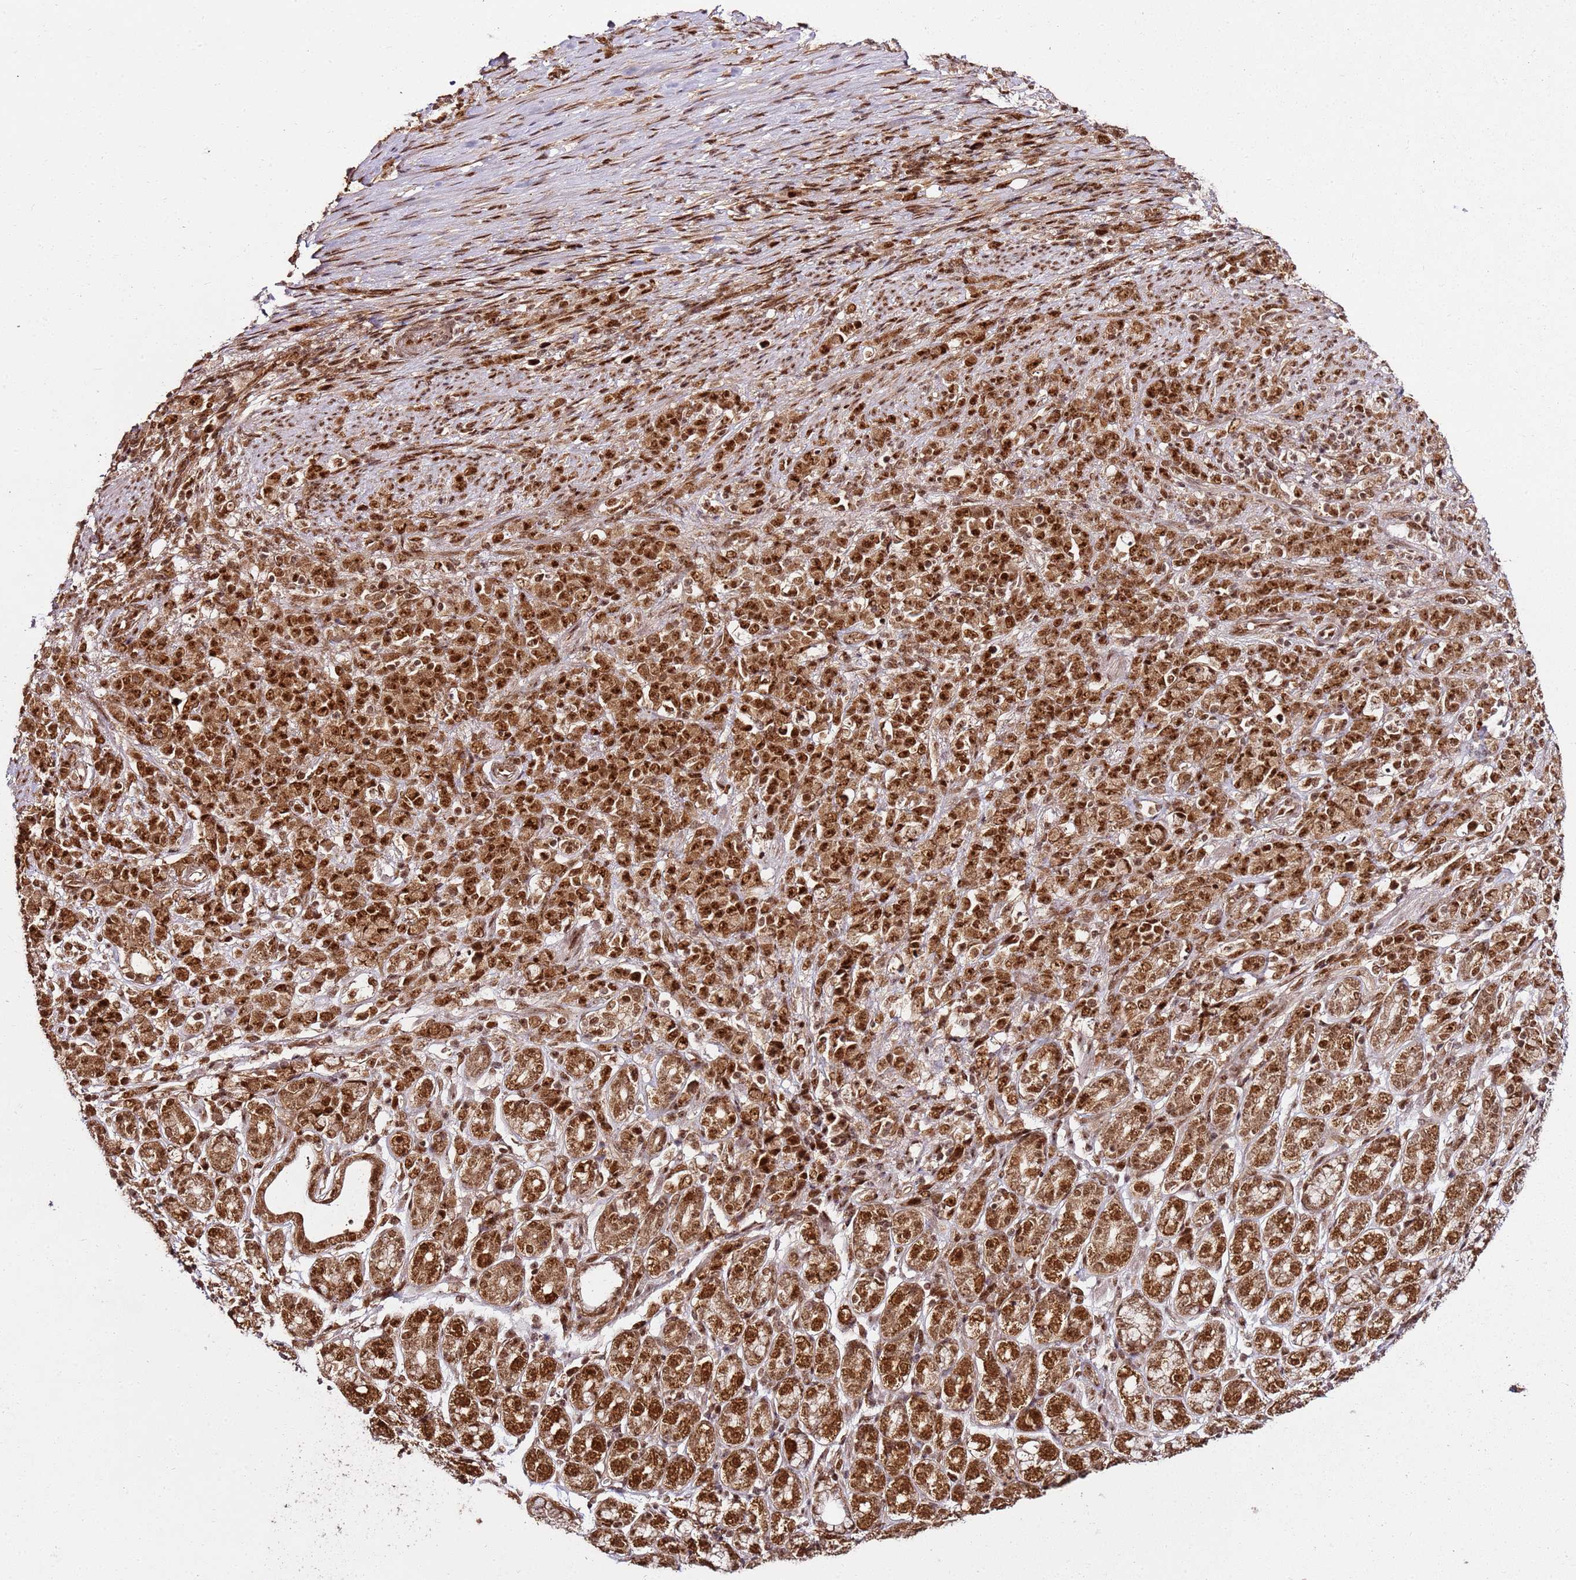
{"staining": {"intensity": "strong", "quantity": ">75%", "location": "cytoplasmic/membranous,nuclear"}, "tissue": "stomach cancer", "cell_type": "Tumor cells", "image_type": "cancer", "snomed": [{"axis": "morphology", "description": "Adenocarcinoma, NOS"}, {"axis": "topography", "description": "Stomach"}], "caption": "DAB (3,3'-diaminobenzidine) immunohistochemical staining of human adenocarcinoma (stomach) reveals strong cytoplasmic/membranous and nuclear protein expression in about >75% of tumor cells.", "gene": "XRN2", "patient": {"sex": "female", "age": 79}}